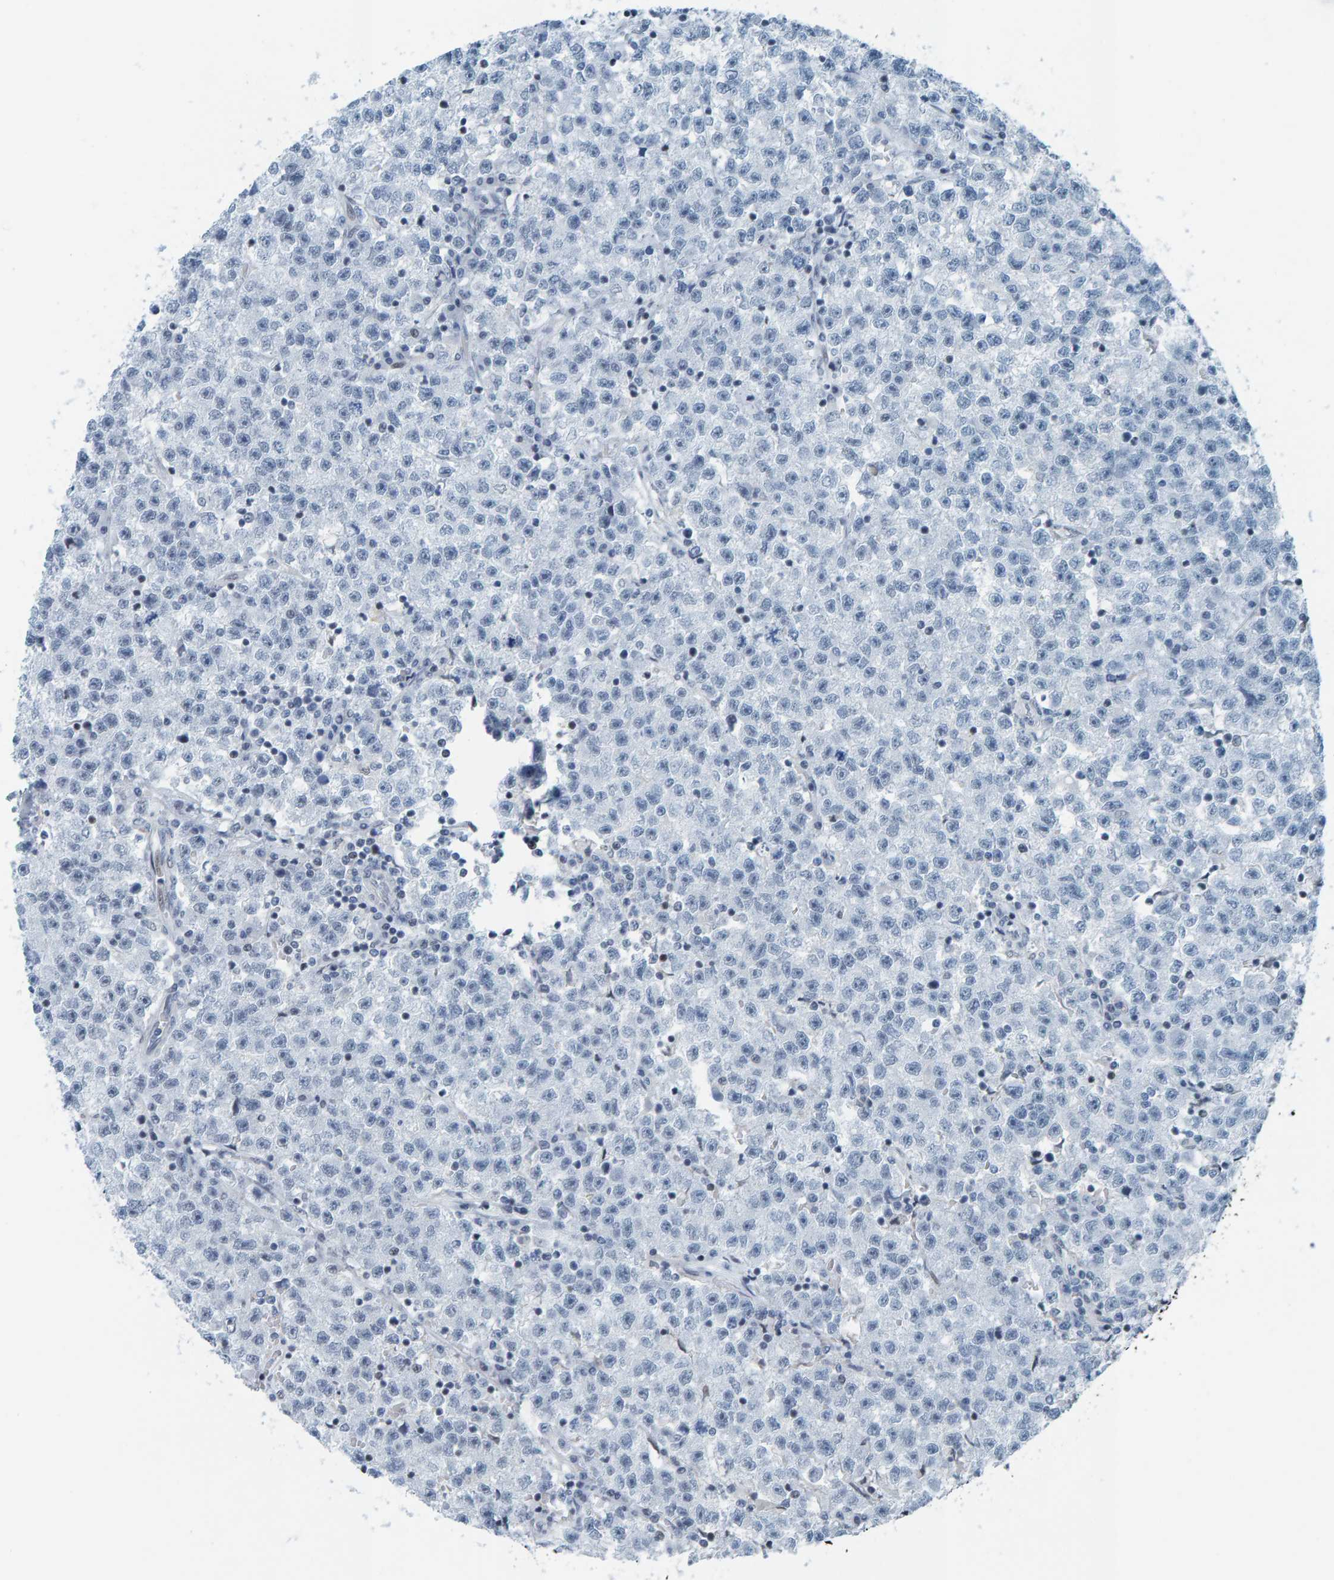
{"staining": {"intensity": "negative", "quantity": "none", "location": "none"}, "tissue": "testis cancer", "cell_type": "Tumor cells", "image_type": "cancer", "snomed": [{"axis": "morphology", "description": "Seminoma, NOS"}, {"axis": "topography", "description": "Testis"}], "caption": "Tumor cells show no significant protein expression in seminoma (testis).", "gene": "CNP", "patient": {"sex": "male", "age": 22}}